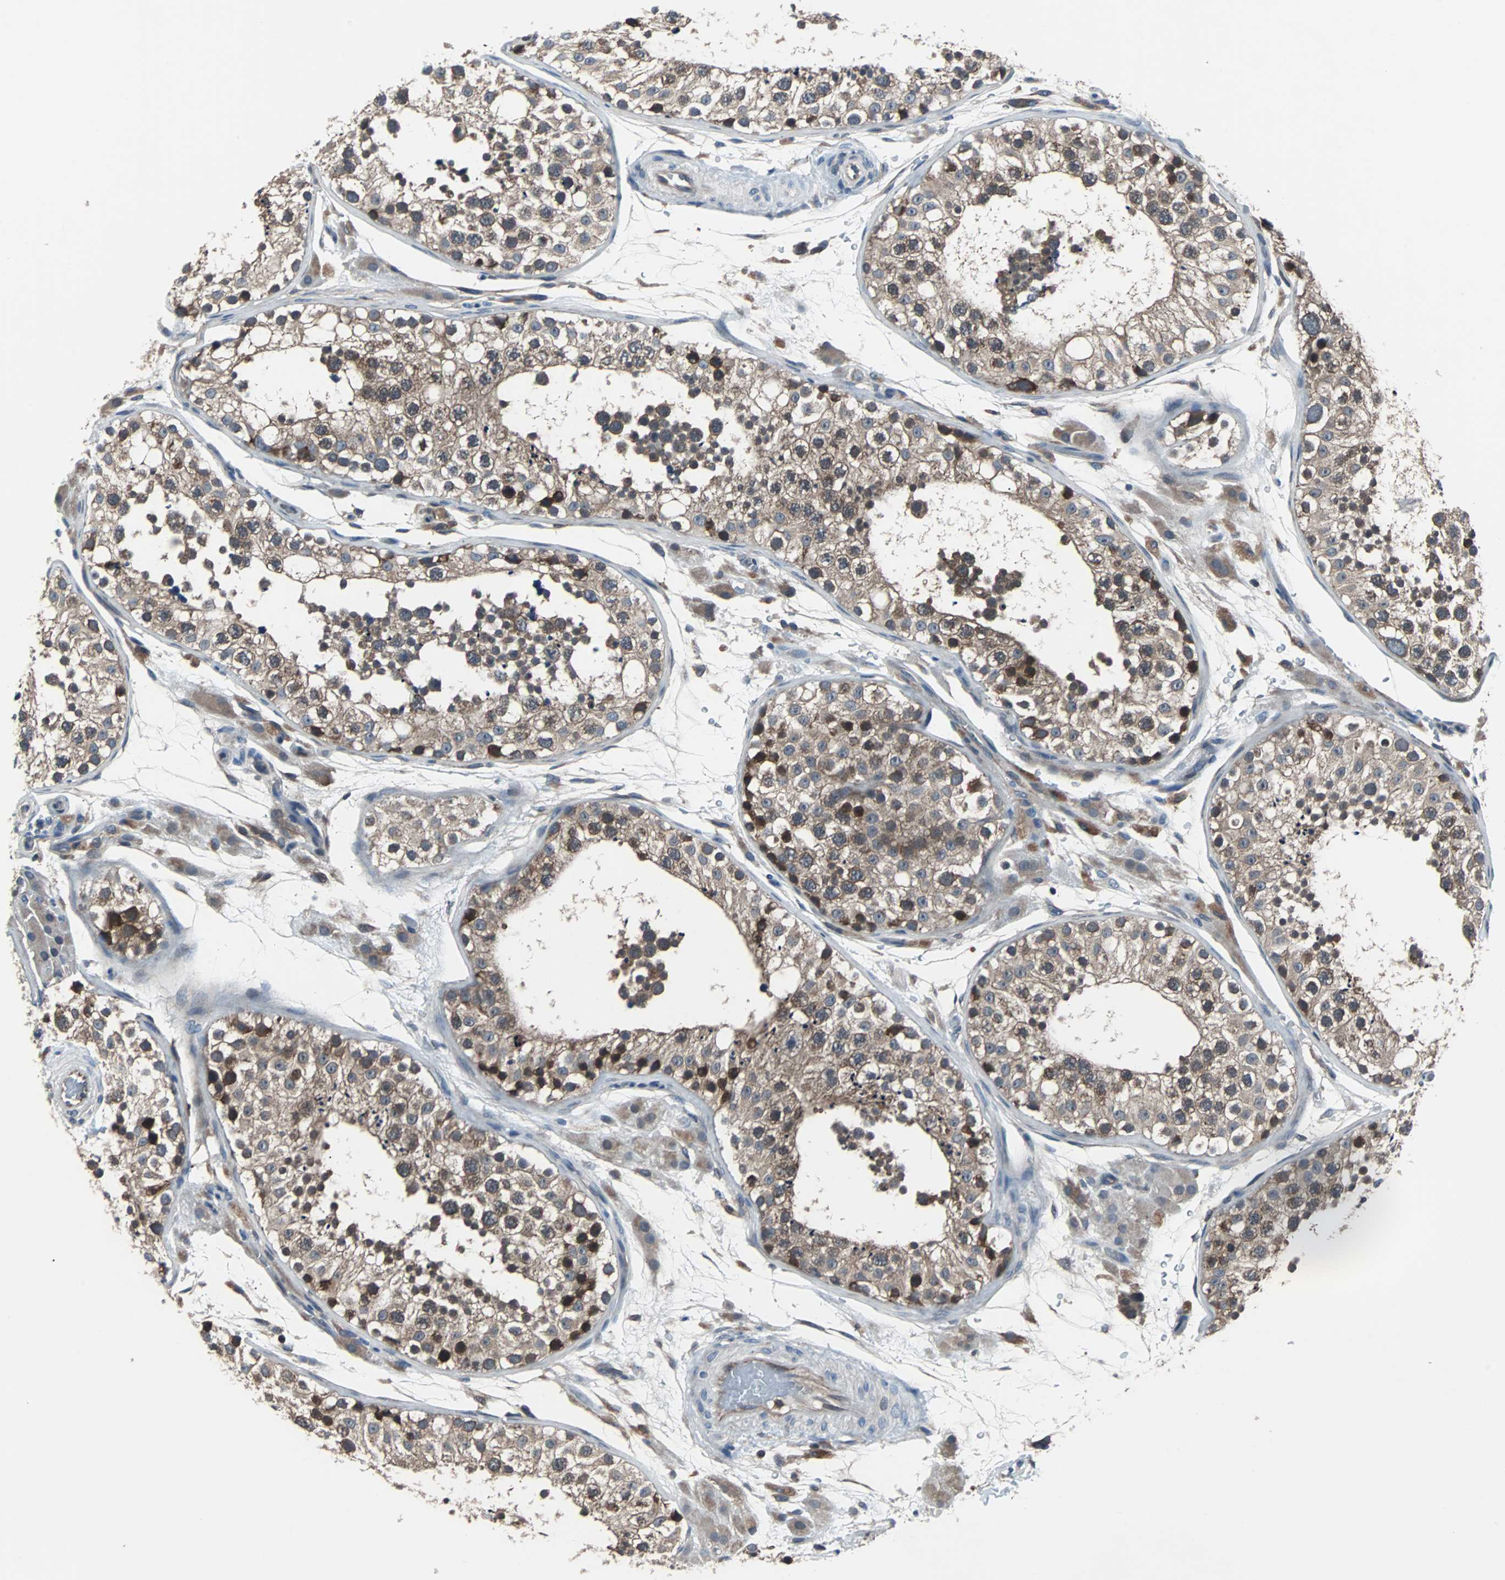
{"staining": {"intensity": "moderate", "quantity": ">75%", "location": "cytoplasmic/membranous,nuclear"}, "tissue": "testis", "cell_type": "Cells in seminiferous ducts", "image_type": "normal", "snomed": [{"axis": "morphology", "description": "Normal tissue, NOS"}, {"axis": "topography", "description": "Testis"}], "caption": "IHC (DAB (3,3'-diaminobenzidine)) staining of unremarkable testis displays moderate cytoplasmic/membranous,nuclear protein expression in about >75% of cells in seminiferous ducts. The staining was performed using DAB (3,3'-diaminobenzidine), with brown indicating positive protein expression. Nuclei are stained blue with hematoxylin.", "gene": "PAK1", "patient": {"sex": "male", "age": 26}}